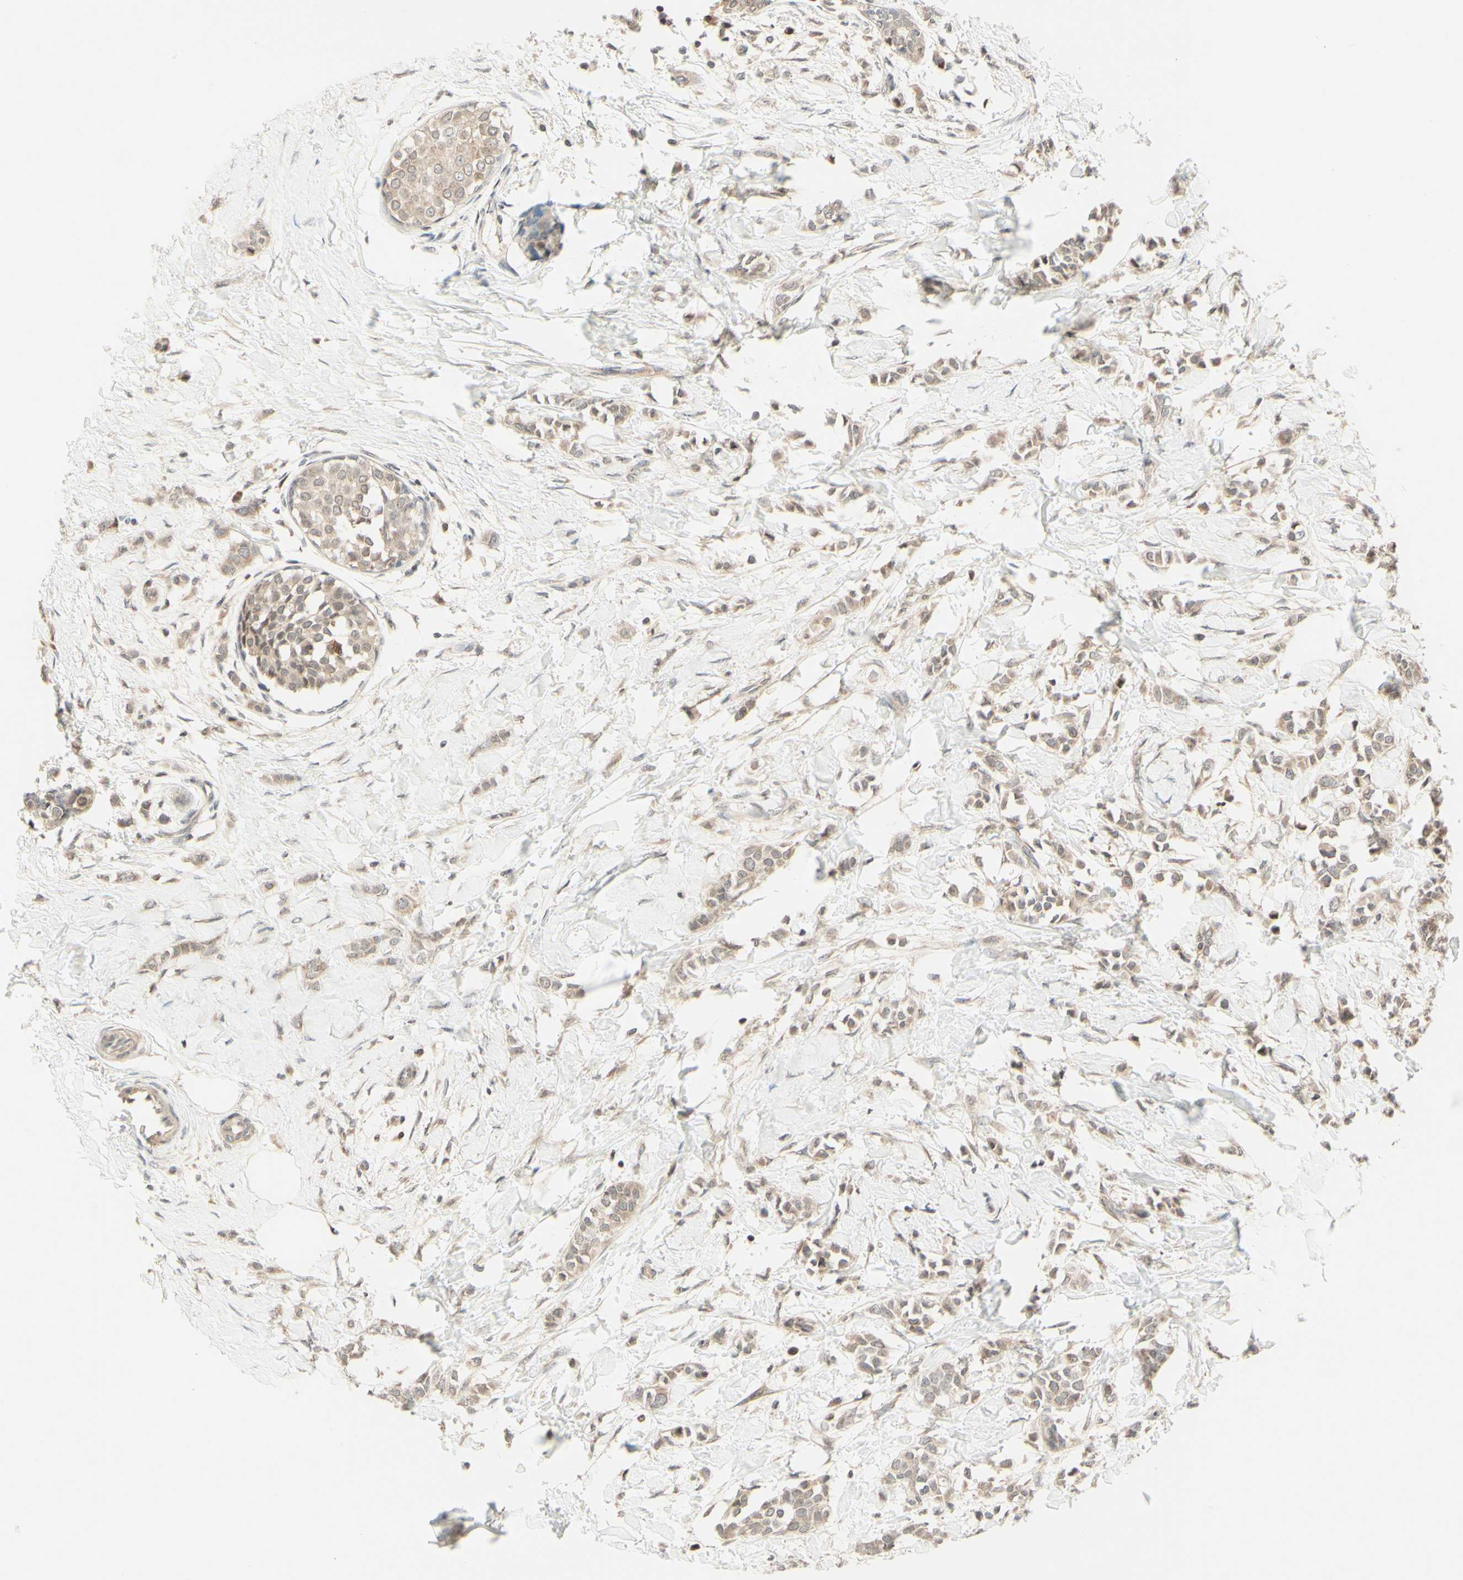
{"staining": {"intensity": "weak", "quantity": ">75%", "location": "cytoplasmic/membranous"}, "tissue": "breast cancer", "cell_type": "Tumor cells", "image_type": "cancer", "snomed": [{"axis": "morphology", "description": "Lobular carcinoma, in situ"}, {"axis": "morphology", "description": "Lobular carcinoma"}, {"axis": "topography", "description": "Breast"}], "caption": "The photomicrograph displays staining of breast cancer, revealing weak cytoplasmic/membranous protein expression (brown color) within tumor cells. The staining was performed using DAB, with brown indicating positive protein expression. Nuclei are stained blue with hematoxylin.", "gene": "ZW10", "patient": {"sex": "female", "age": 41}}